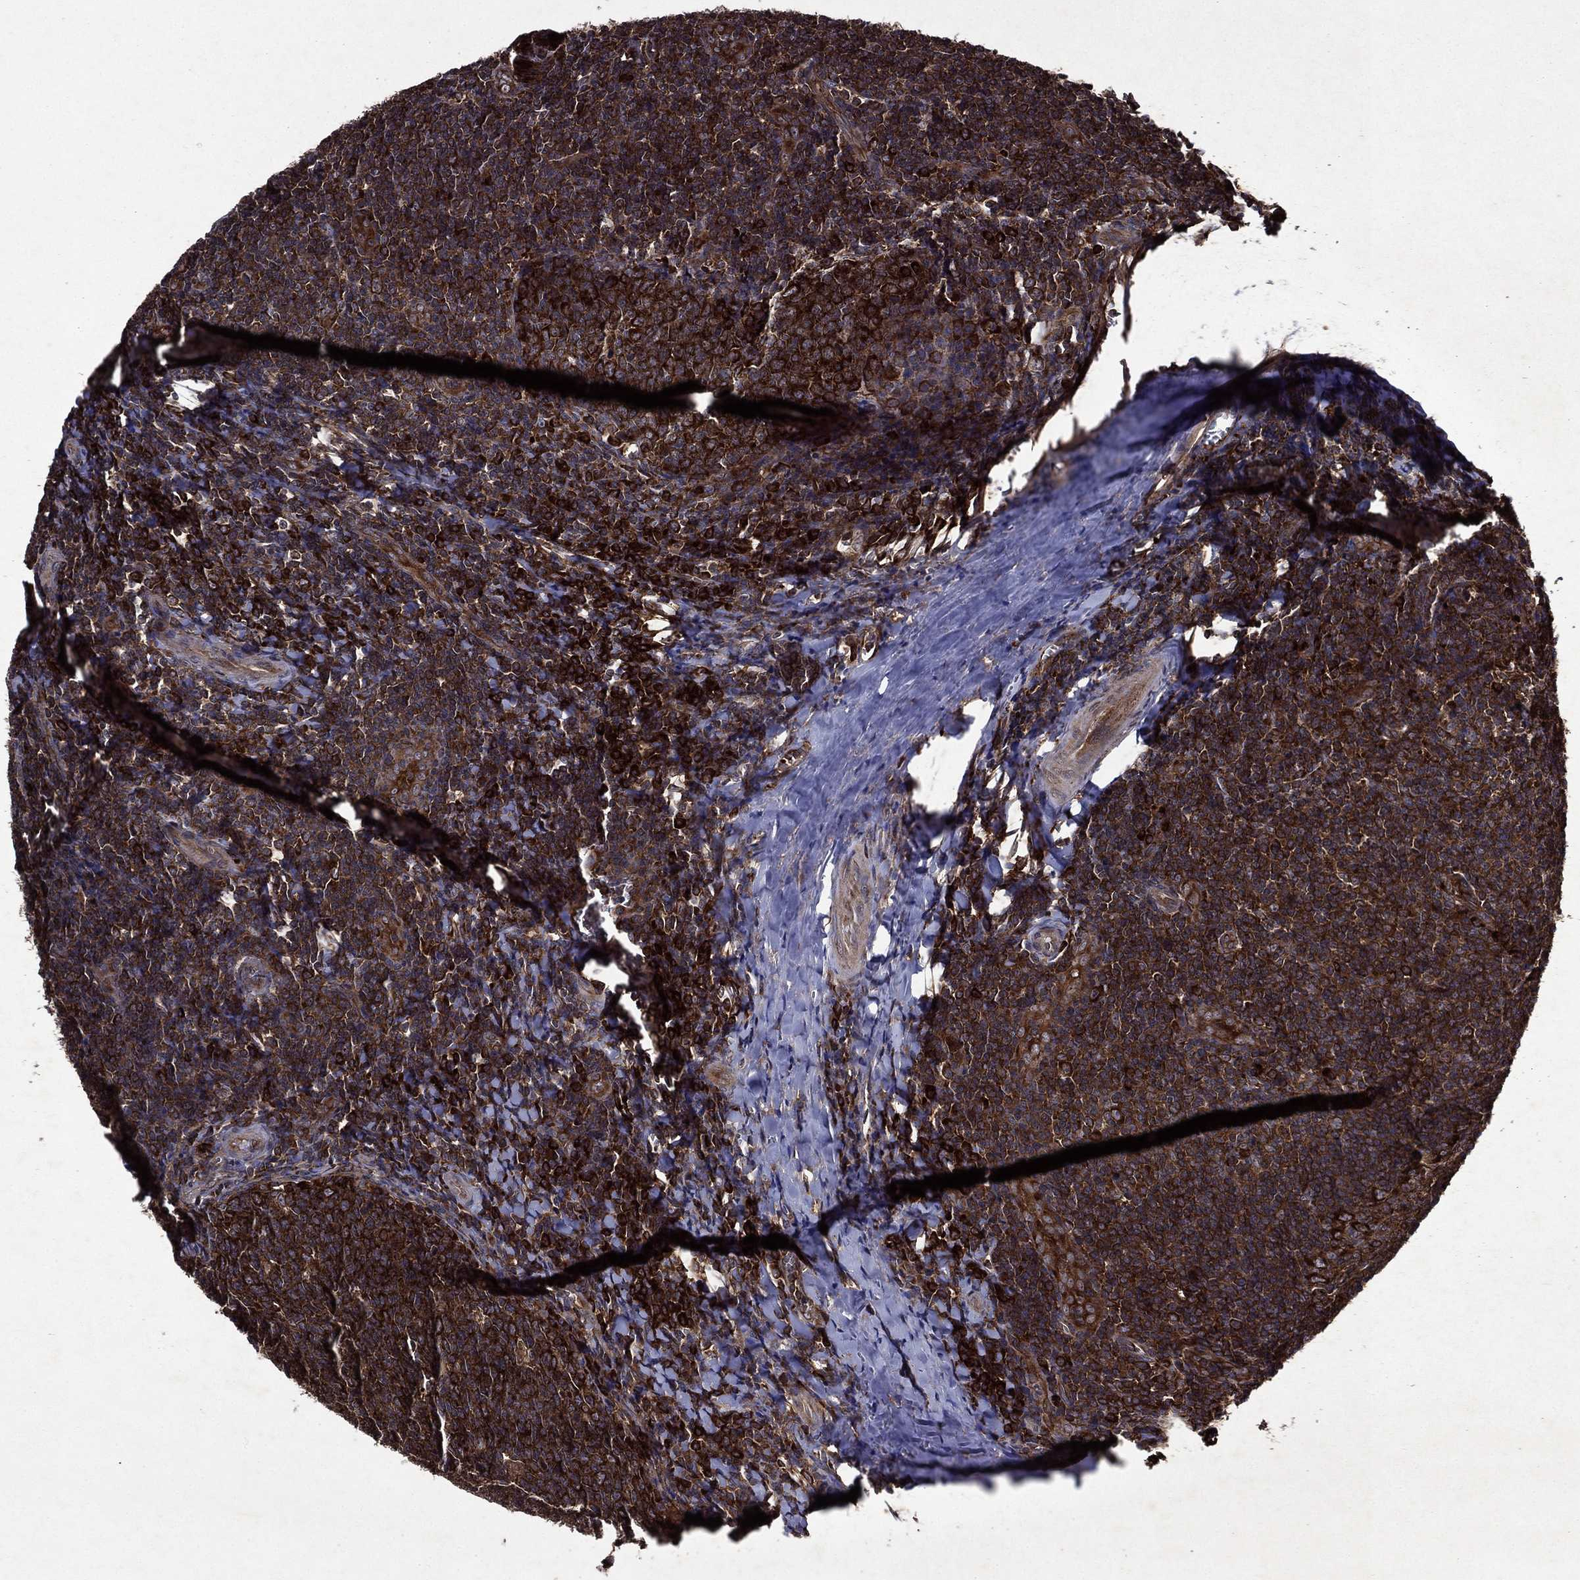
{"staining": {"intensity": "strong", "quantity": ">75%", "location": "cytoplasmic/membranous"}, "tissue": "tonsil", "cell_type": "Germinal center cells", "image_type": "normal", "snomed": [{"axis": "morphology", "description": "Normal tissue, NOS"}, {"axis": "topography", "description": "Tonsil"}], "caption": "Benign tonsil demonstrates strong cytoplasmic/membranous expression in approximately >75% of germinal center cells, visualized by immunohistochemistry. (DAB (3,3'-diaminobenzidine) IHC, brown staining for protein, blue staining for nuclei).", "gene": "EIF2B4", "patient": {"sex": "male", "age": 20}}